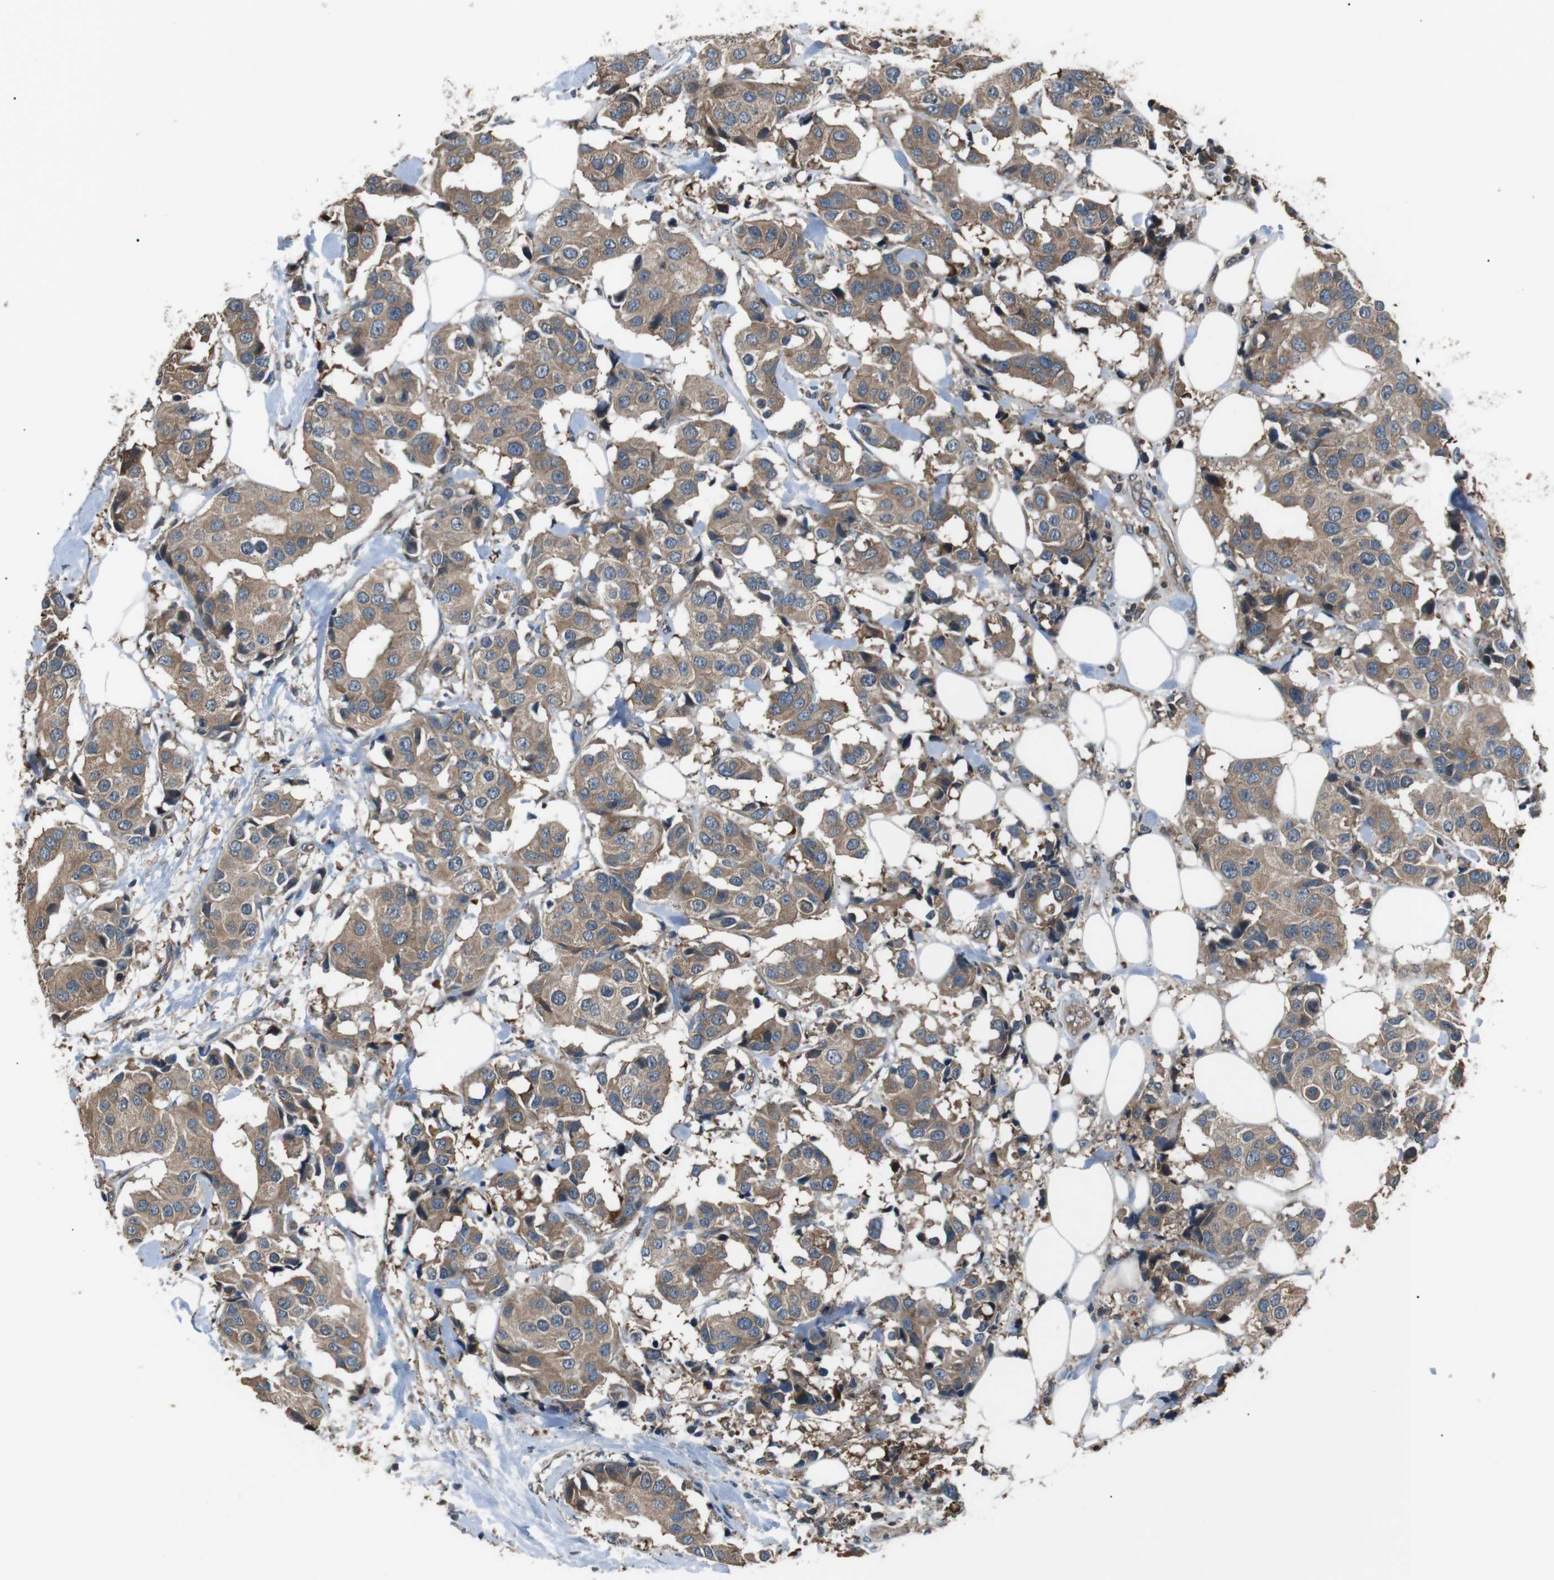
{"staining": {"intensity": "moderate", "quantity": ">75%", "location": "cytoplasmic/membranous"}, "tissue": "breast cancer", "cell_type": "Tumor cells", "image_type": "cancer", "snomed": [{"axis": "morphology", "description": "Normal tissue, NOS"}, {"axis": "morphology", "description": "Duct carcinoma"}, {"axis": "topography", "description": "Breast"}], "caption": "Breast invasive ductal carcinoma stained with a protein marker shows moderate staining in tumor cells.", "gene": "GPR161", "patient": {"sex": "female", "age": 39}}